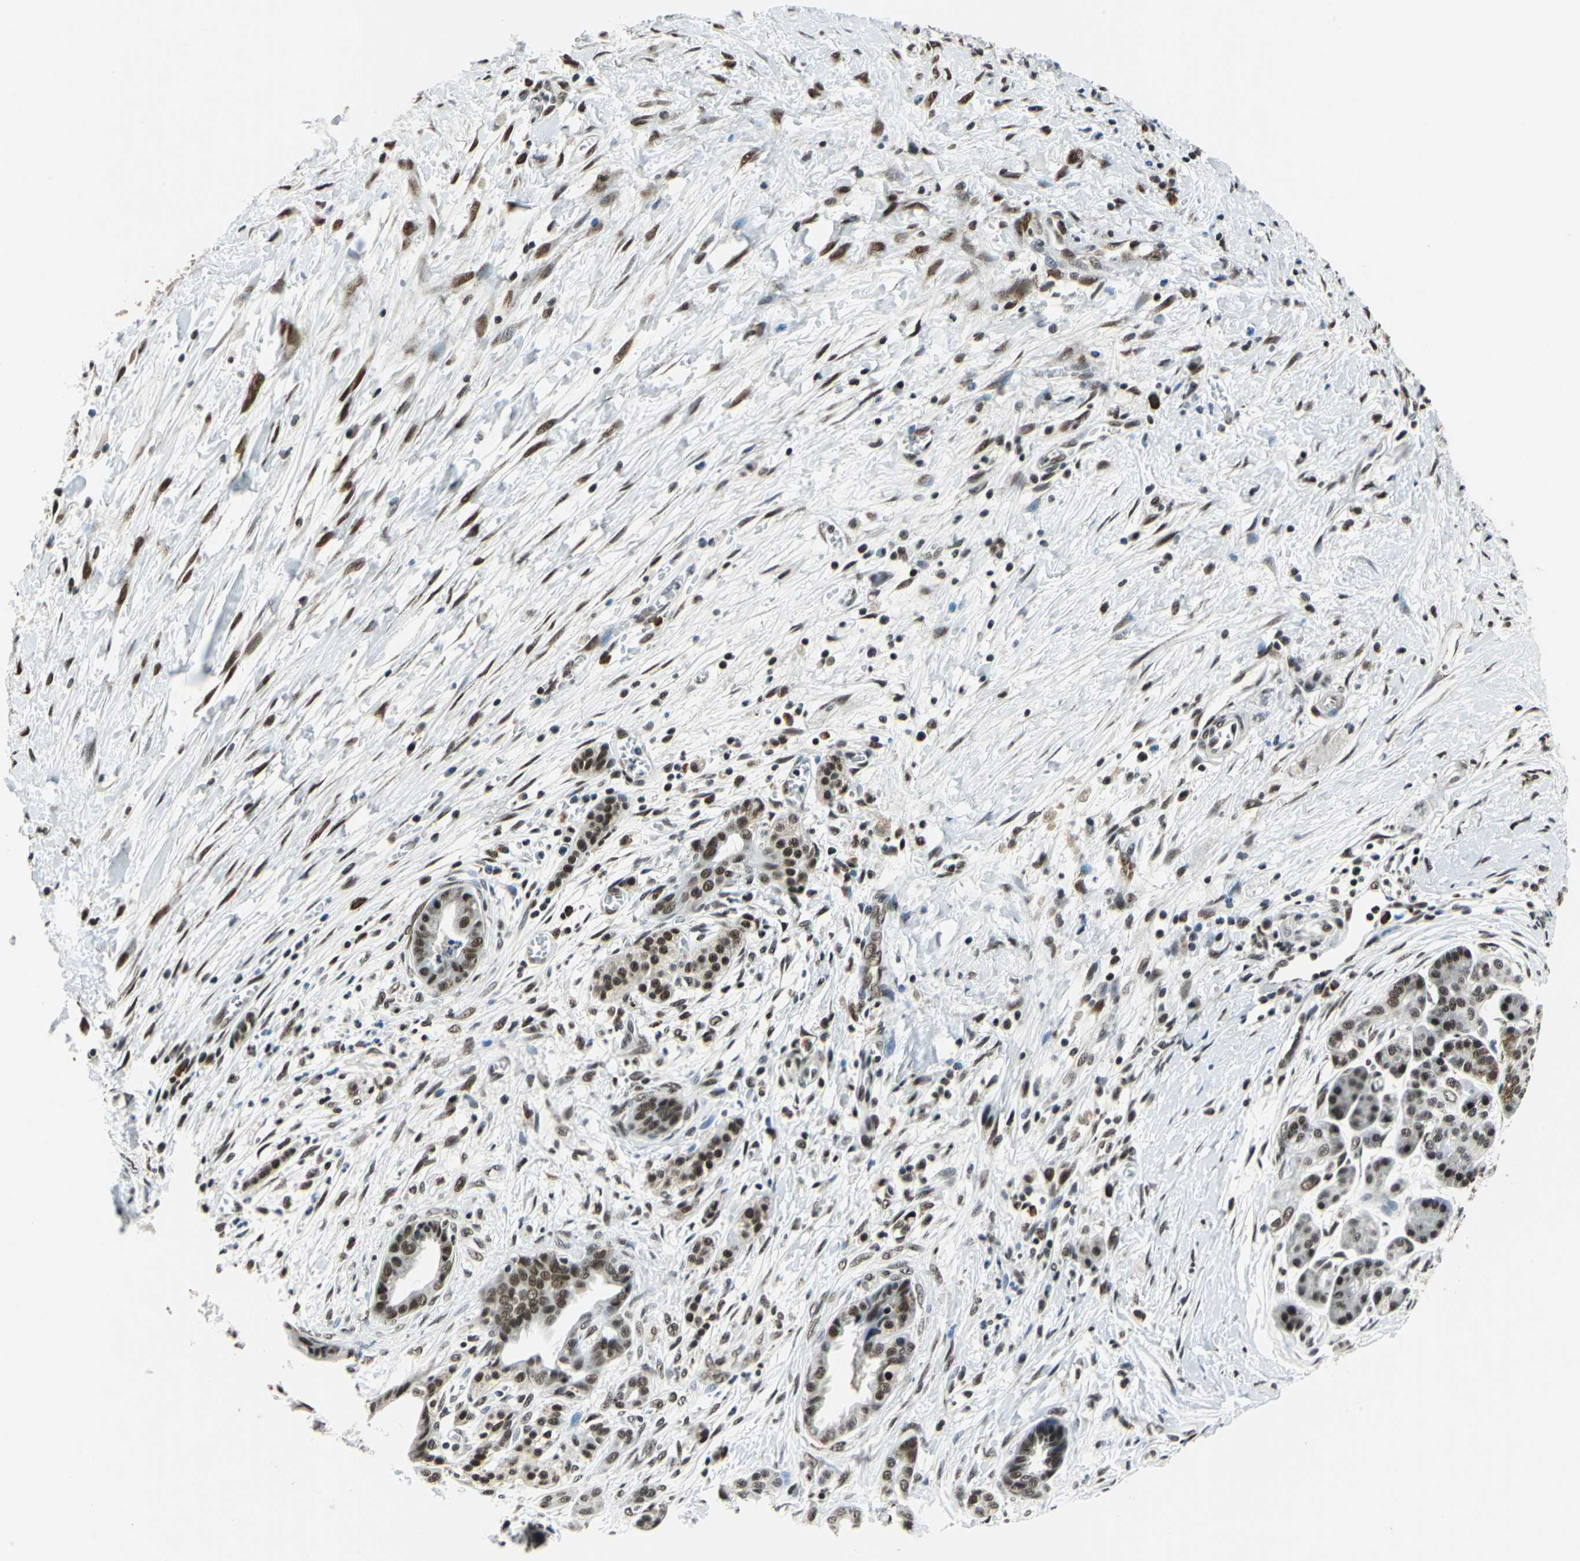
{"staining": {"intensity": "moderate", "quantity": ">75%", "location": "nuclear"}, "tissue": "pancreatic cancer", "cell_type": "Tumor cells", "image_type": "cancer", "snomed": [{"axis": "morphology", "description": "Adenocarcinoma, NOS"}, {"axis": "topography", "description": "Pancreas"}], "caption": "Brown immunohistochemical staining in human adenocarcinoma (pancreatic) displays moderate nuclear positivity in approximately >75% of tumor cells. The staining was performed using DAB (3,3'-diaminobenzidine) to visualize the protein expression in brown, while the nuclei were stained in blue with hematoxylin (Magnification: 20x).", "gene": "BCLAF1", "patient": {"sex": "male", "age": 59}}